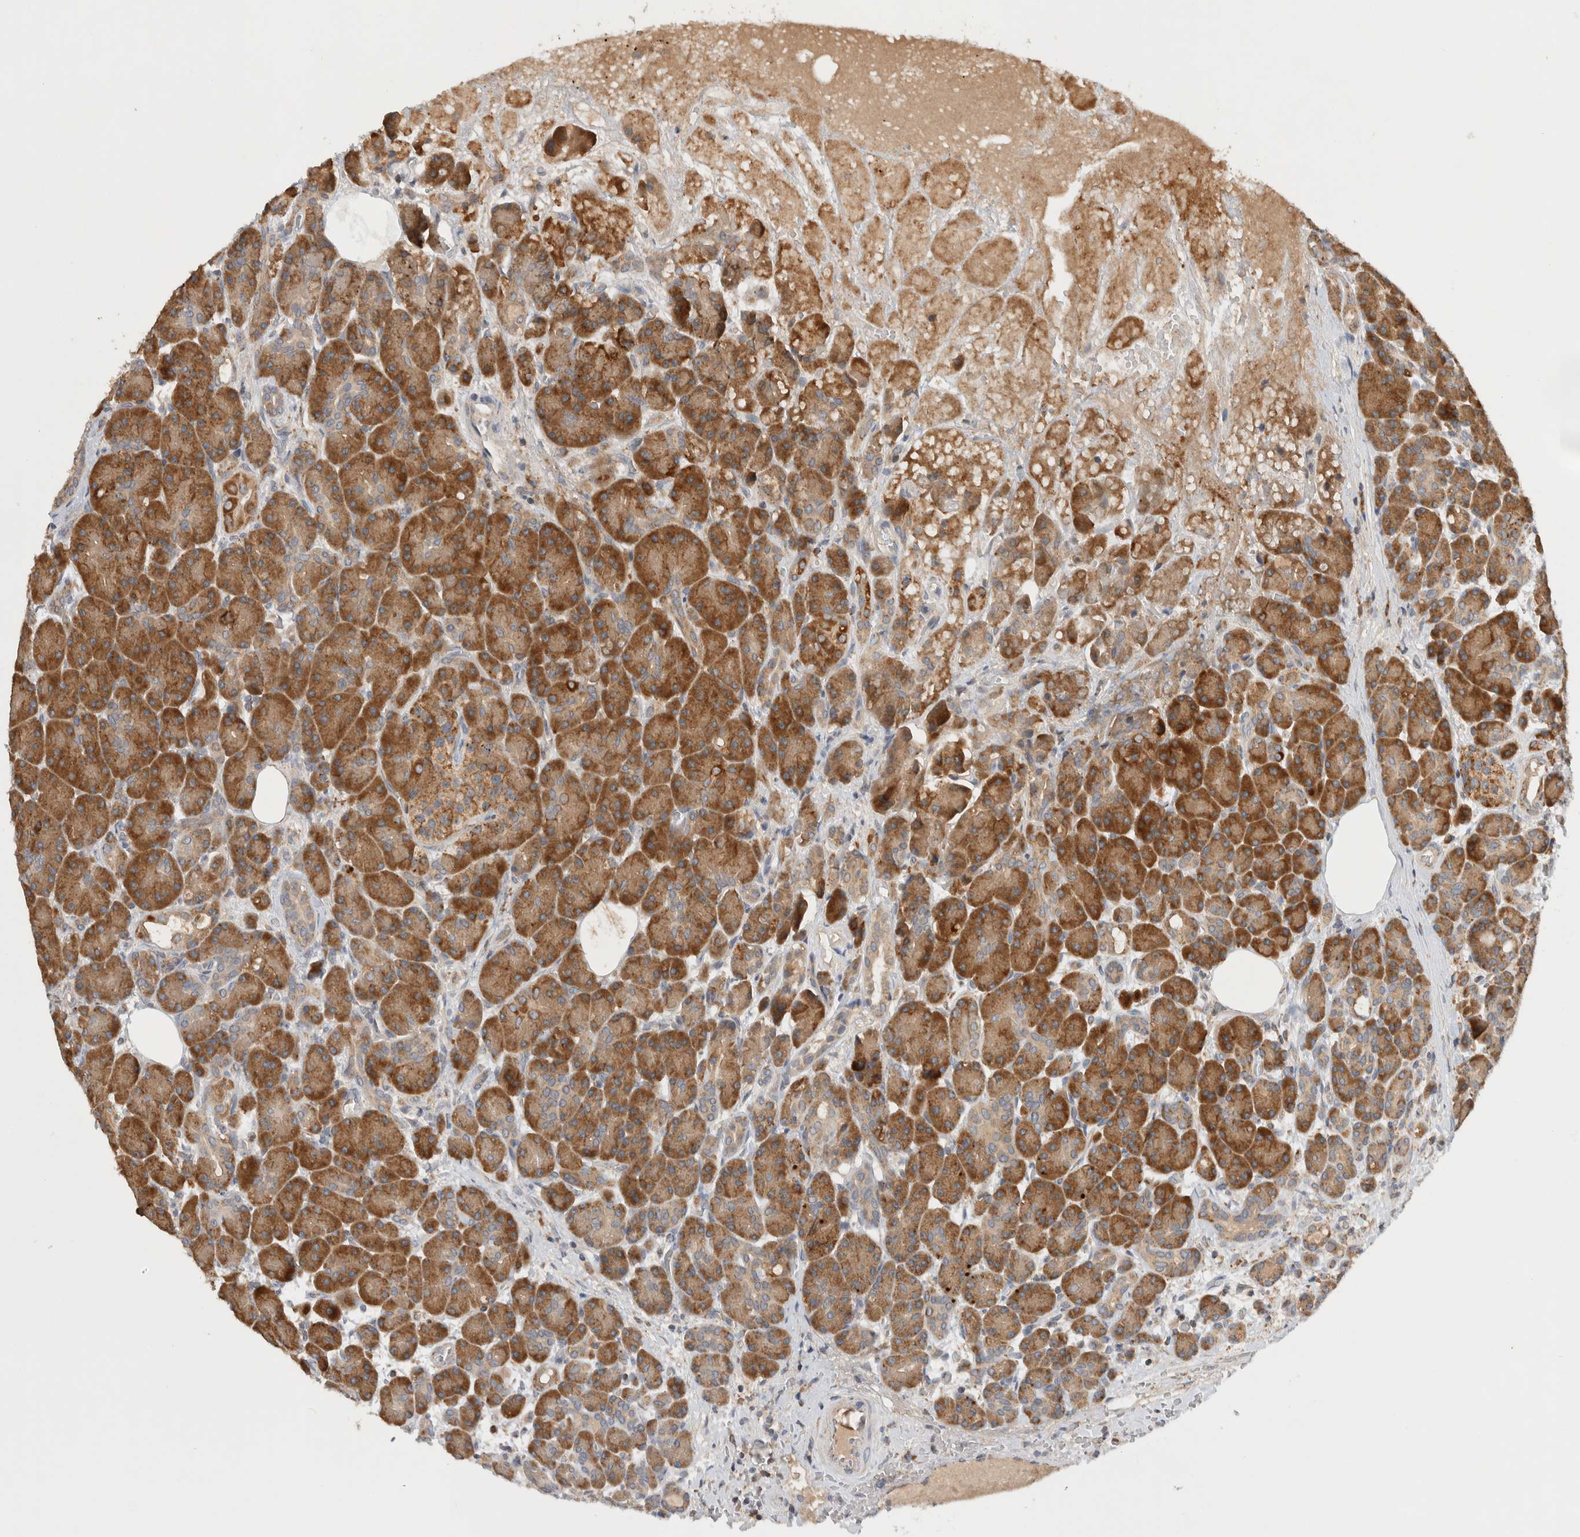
{"staining": {"intensity": "strong", "quantity": ">75%", "location": "cytoplasmic/membranous"}, "tissue": "pancreas", "cell_type": "Exocrine glandular cells", "image_type": "normal", "snomed": [{"axis": "morphology", "description": "Normal tissue, NOS"}, {"axis": "topography", "description": "Pancreas"}], "caption": "A brown stain shows strong cytoplasmic/membranous positivity of a protein in exocrine glandular cells of benign pancreas.", "gene": "AMPD1", "patient": {"sex": "male", "age": 63}}